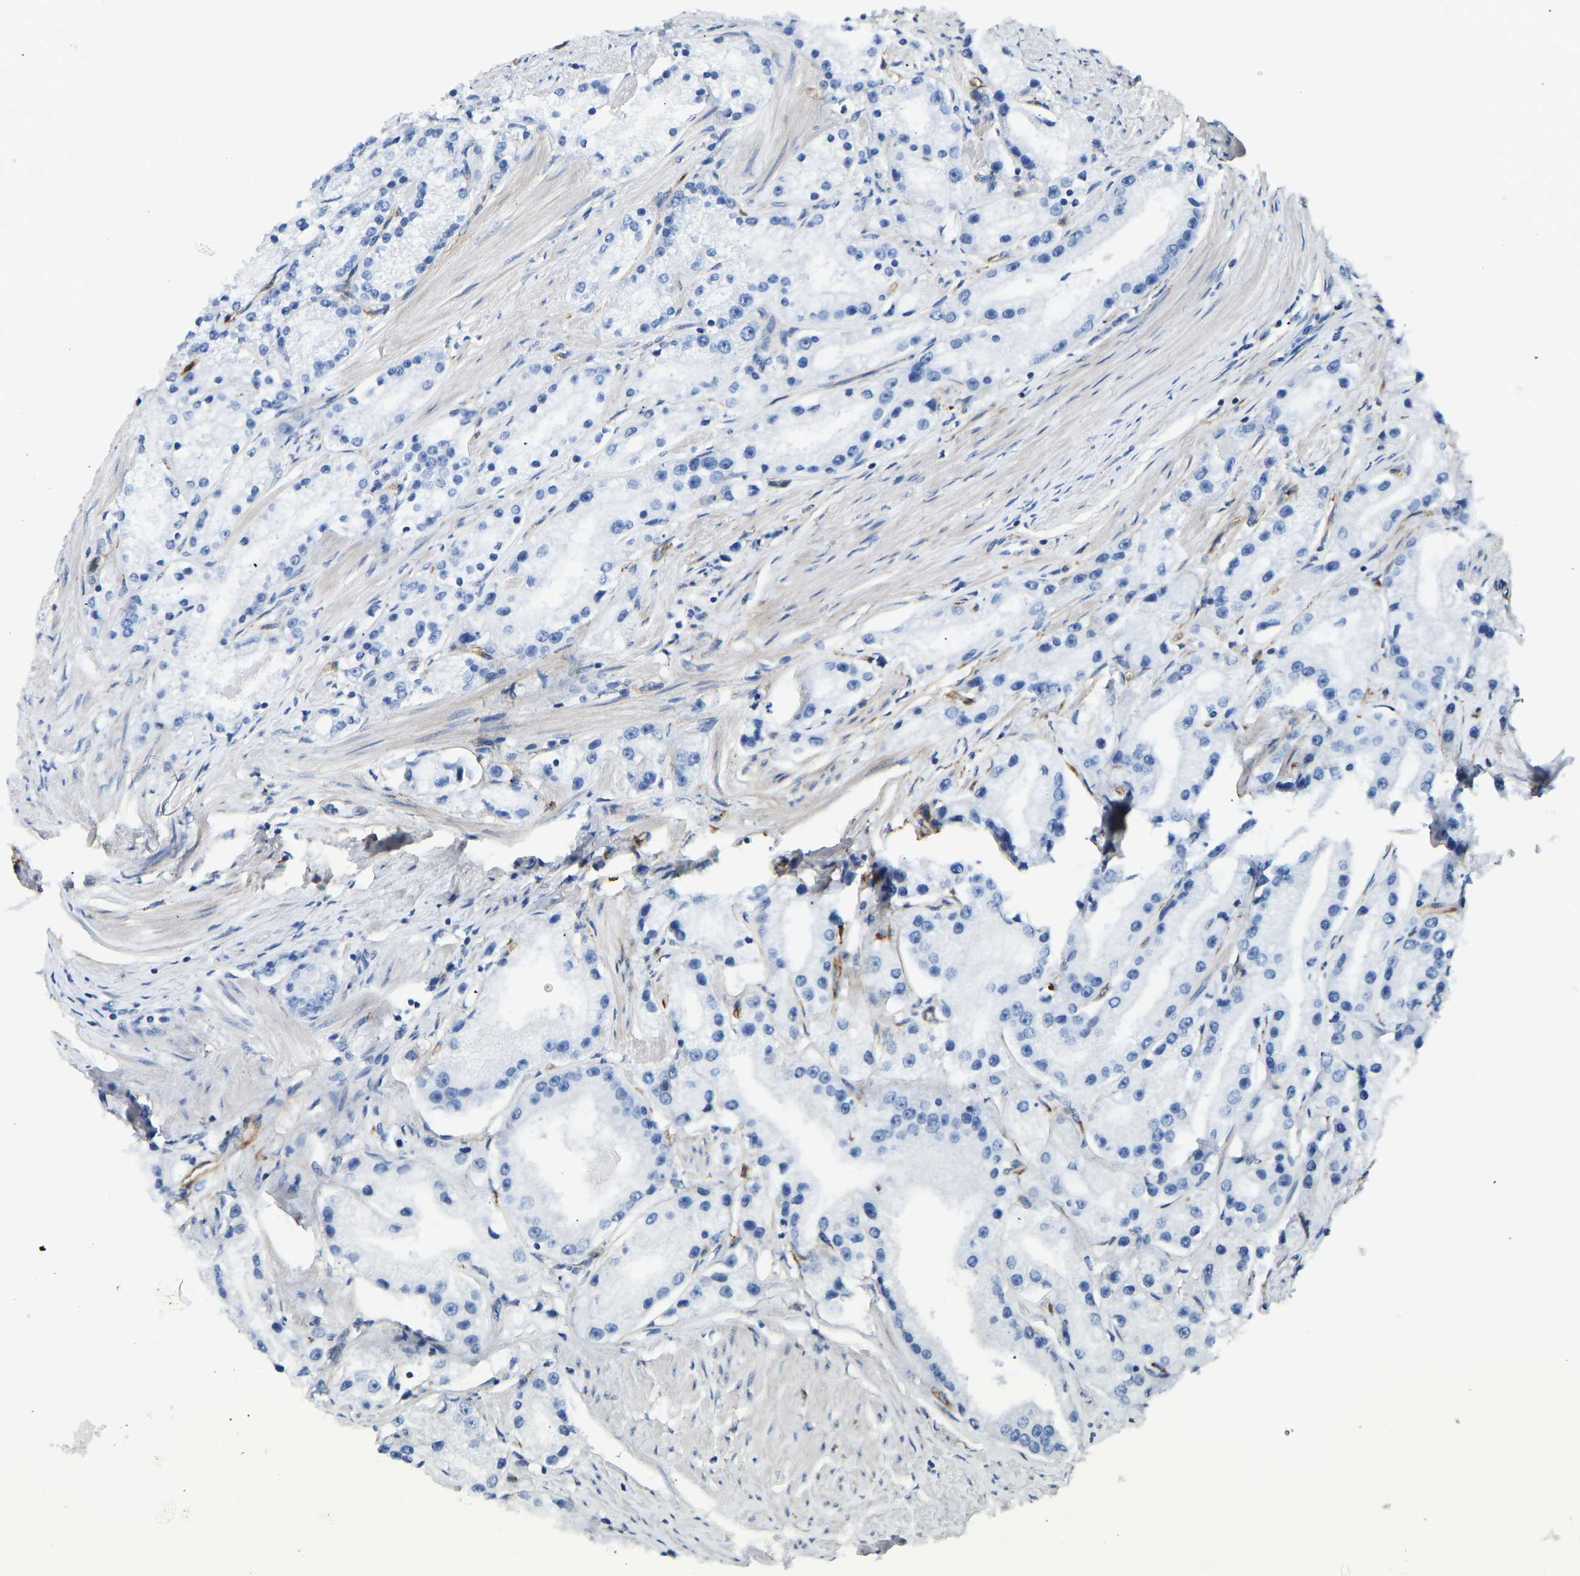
{"staining": {"intensity": "negative", "quantity": "none", "location": "none"}, "tissue": "prostate cancer", "cell_type": "Tumor cells", "image_type": "cancer", "snomed": [{"axis": "morphology", "description": "Adenocarcinoma, Low grade"}, {"axis": "topography", "description": "Prostate"}], "caption": "DAB immunohistochemical staining of human prostate cancer (adenocarcinoma (low-grade)) shows no significant expression in tumor cells.", "gene": "COL15A1", "patient": {"sex": "male", "age": 63}}